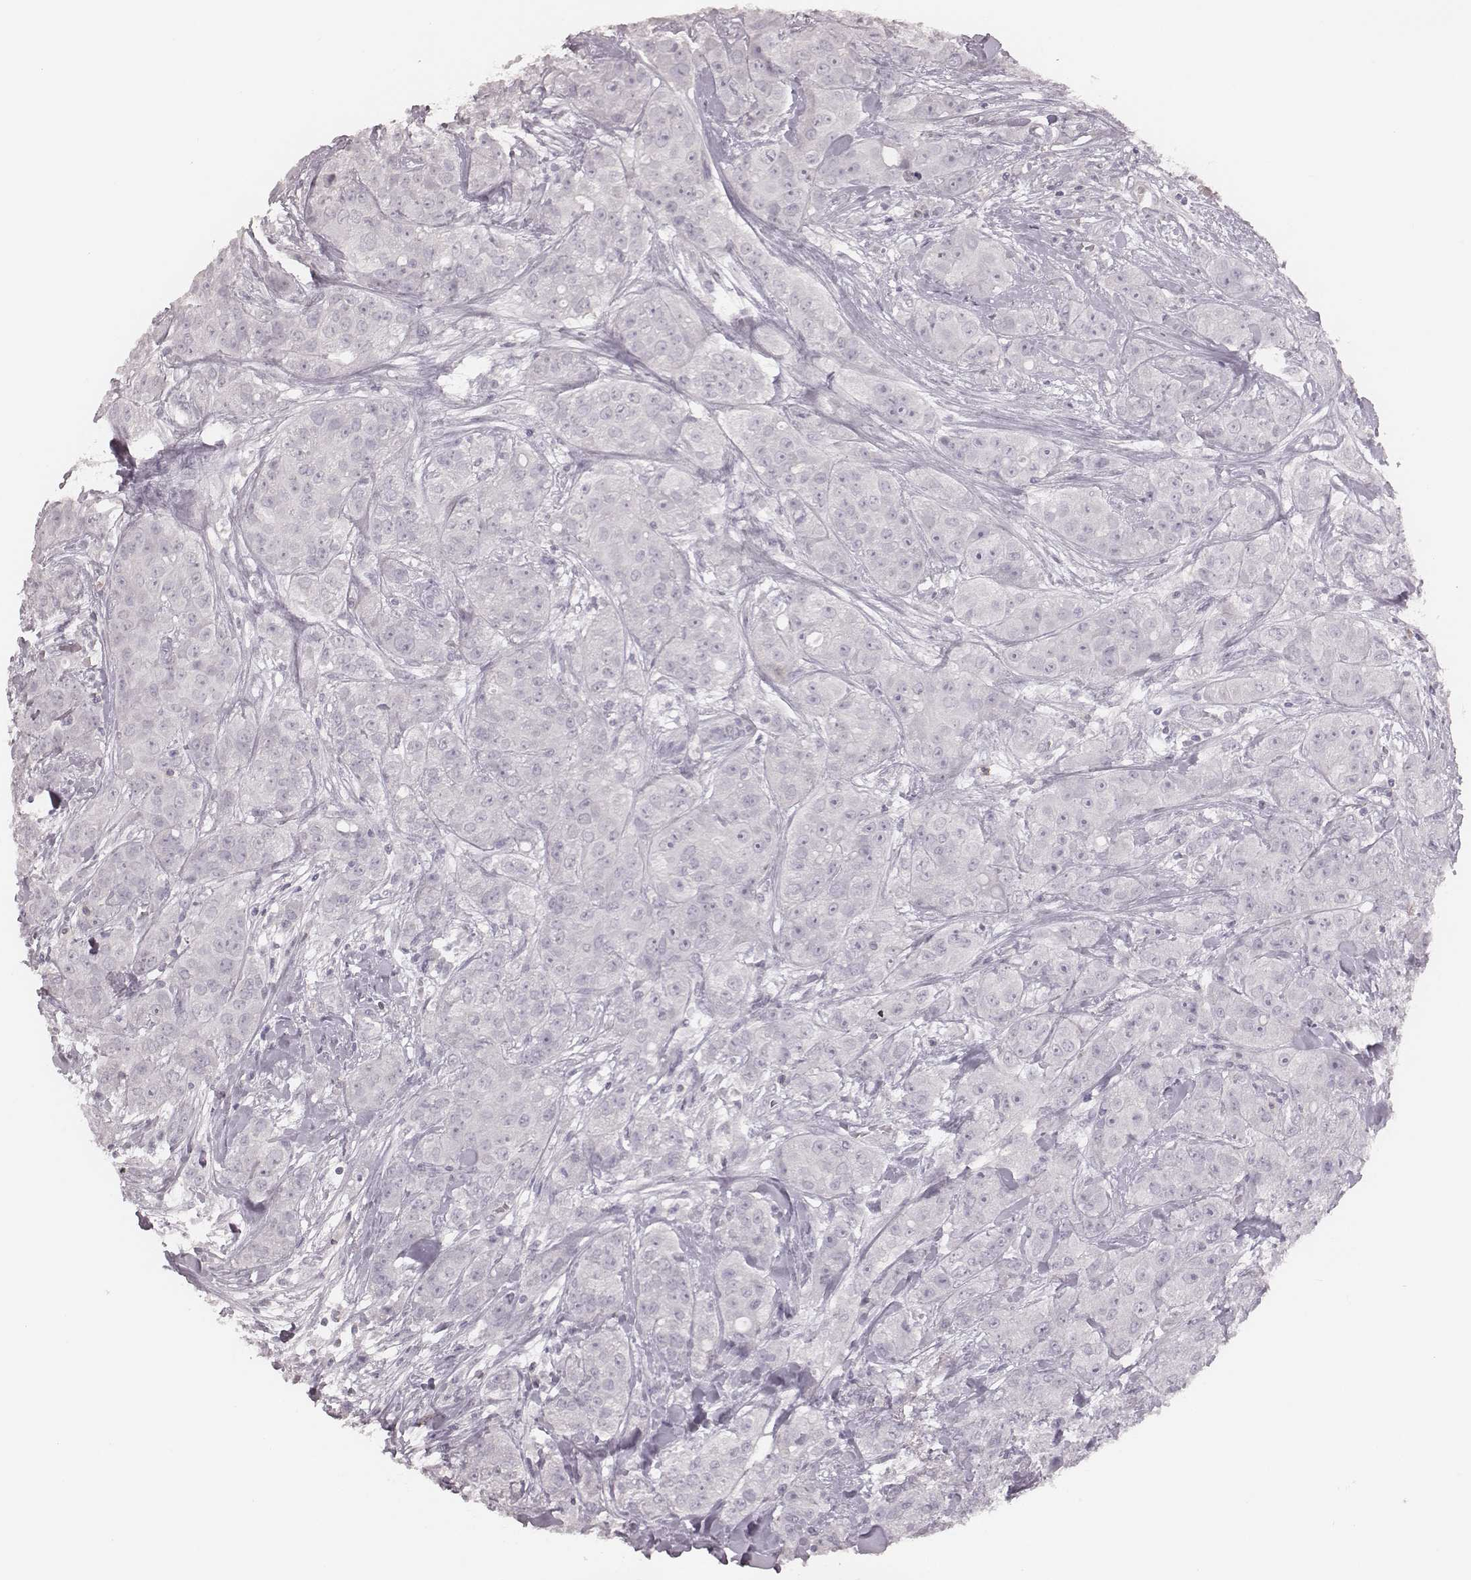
{"staining": {"intensity": "negative", "quantity": "none", "location": "none"}, "tissue": "breast cancer", "cell_type": "Tumor cells", "image_type": "cancer", "snomed": [{"axis": "morphology", "description": "Duct carcinoma"}, {"axis": "topography", "description": "Breast"}], "caption": "Immunohistochemistry (IHC) of breast cancer (infiltrating ductal carcinoma) displays no positivity in tumor cells. Brightfield microscopy of IHC stained with DAB (brown) and hematoxylin (blue), captured at high magnification.", "gene": "PDCD1", "patient": {"sex": "female", "age": 43}}